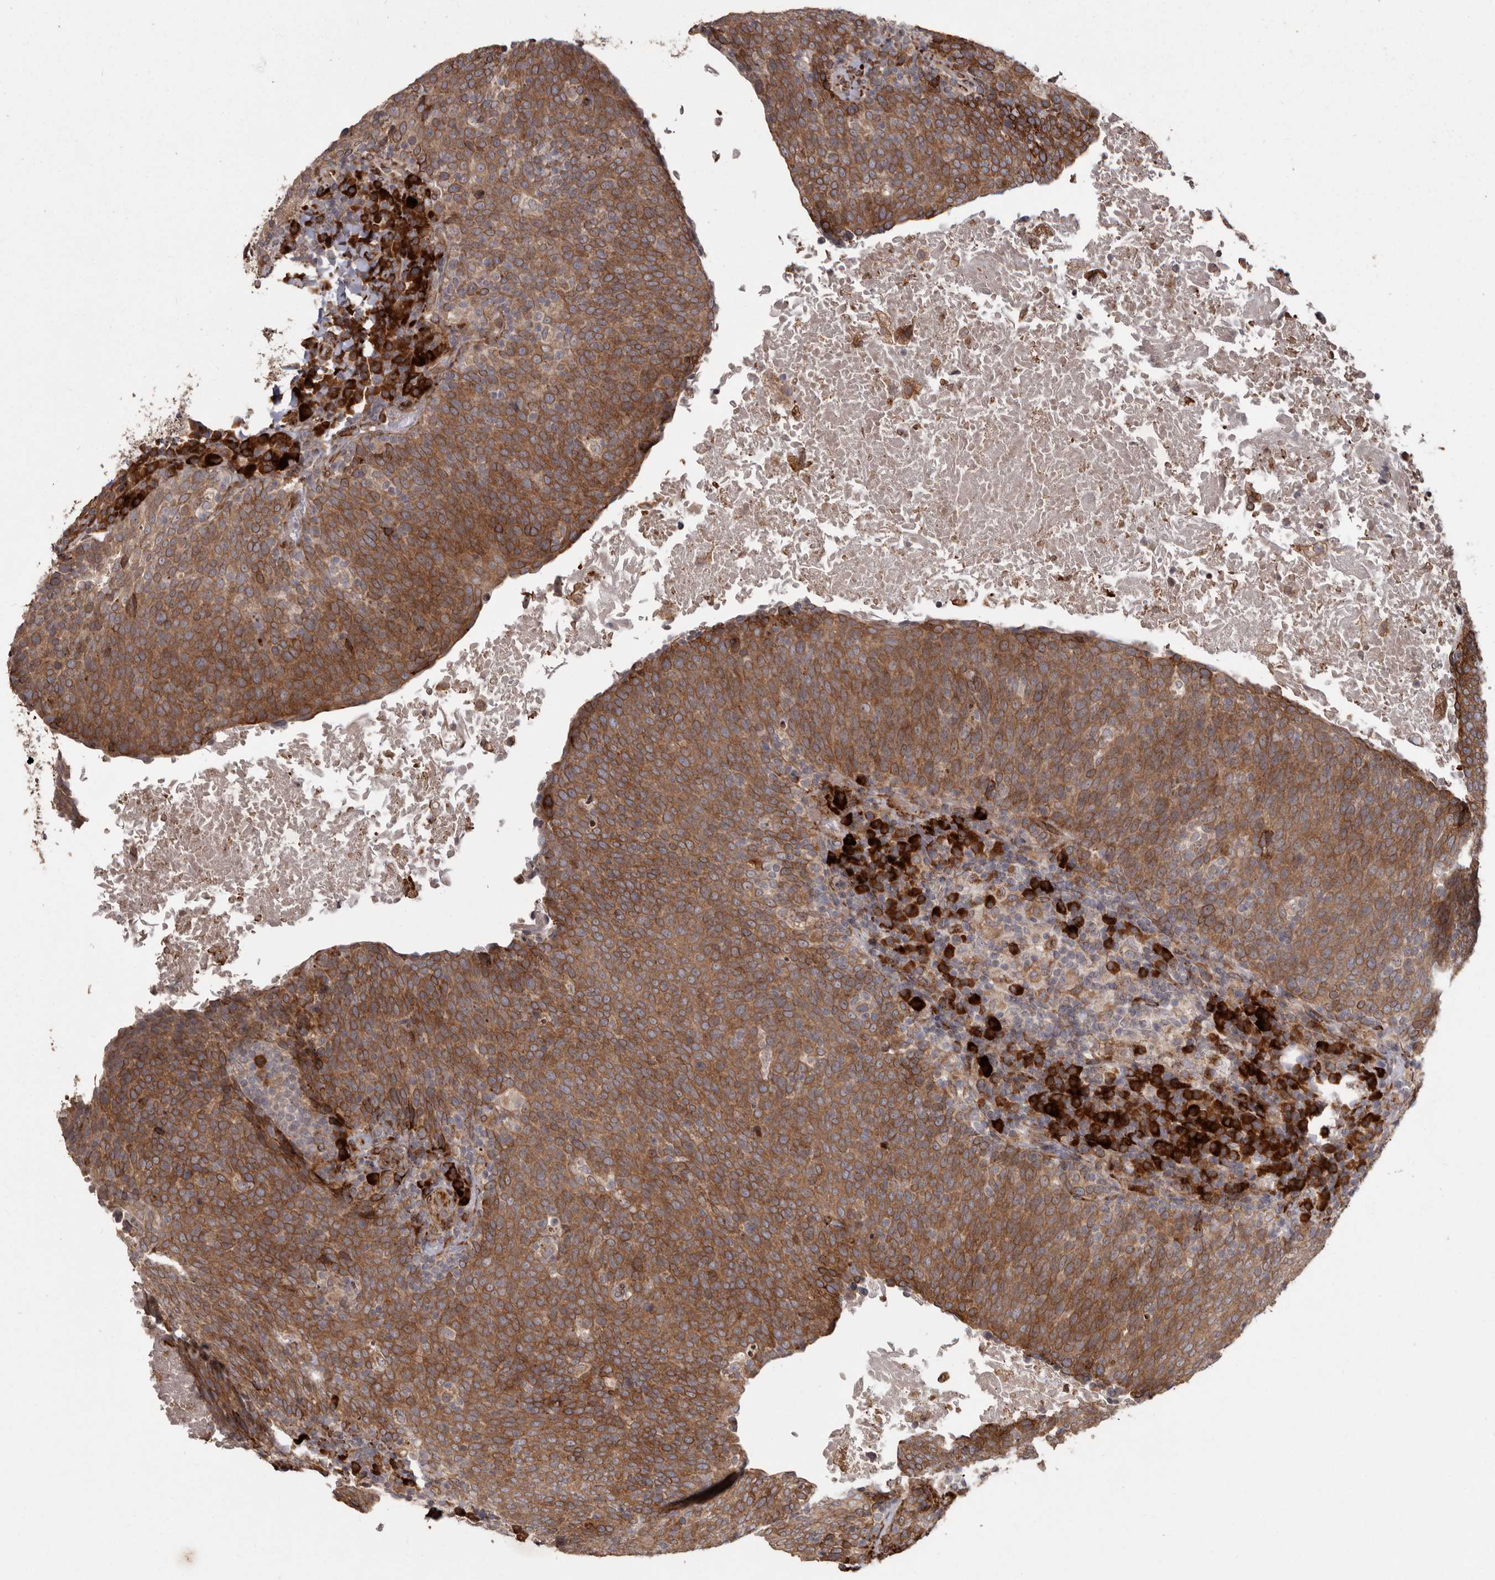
{"staining": {"intensity": "moderate", "quantity": ">75%", "location": "cytoplasmic/membranous"}, "tissue": "head and neck cancer", "cell_type": "Tumor cells", "image_type": "cancer", "snomed": [{"axis": "morphology", "description": "Squamous cell carcinoma, NOS"}, {"axis": "morphology", "description": "Squamous cell carcinoma, metastatic, NOS"}, {"axis": "topography", "description": "Lymph node"}, {"axis": "topography", "description": "Head-Neck"}], "caption": "Immunohistochemistry (IHC) micrograph of human head and neck cancer (squamous cell carcinoma) stained for a protein (brown), which reveals medium levels of moderate cytoplasmic/membranous staining in about >75% of tumor cells.", "gene": "NUP43", "patient": {"sex": "male", "age": 62}}